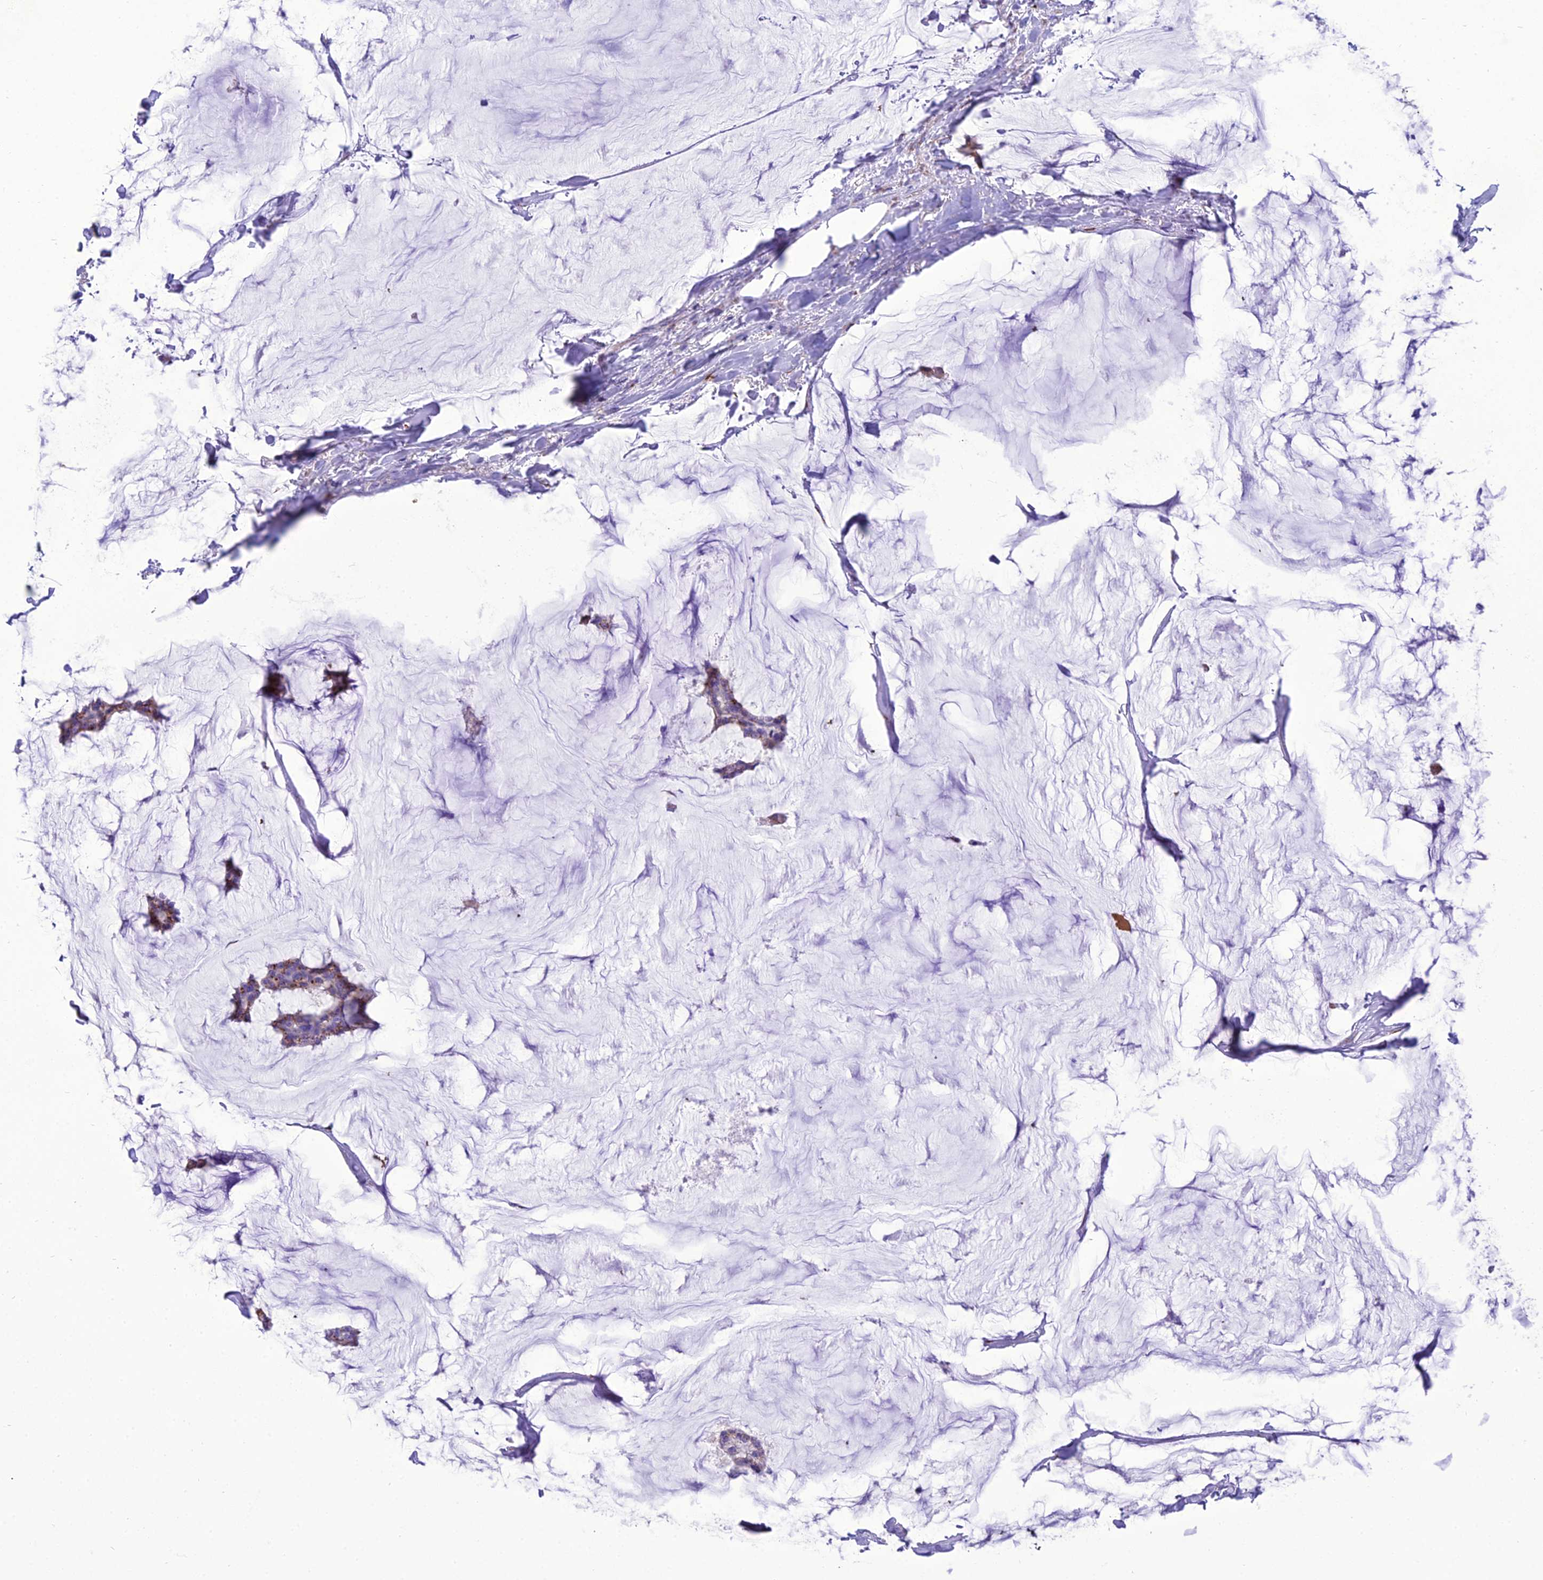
{"staining": {"intensity": "moderate", "quantity": ">75%", "location": "cytoplasmic/membranous"}, "tissue": "breast cancer", "cell_type": "Tumor cells", "image_type": "cancer", "snomed": [{"axis": "morphology", "description": "Duct carcinoma"}, {"axis": "topography", "description": "Breast"}], "caption": "Breast cancer stained with immunohistochemistry (IHC) shows moderate cytoplasmic/membranous positivity in approximately >75% of tumor cells.", "gene": "GOLM2", "patient": {"sex": "female", "age": 93}}